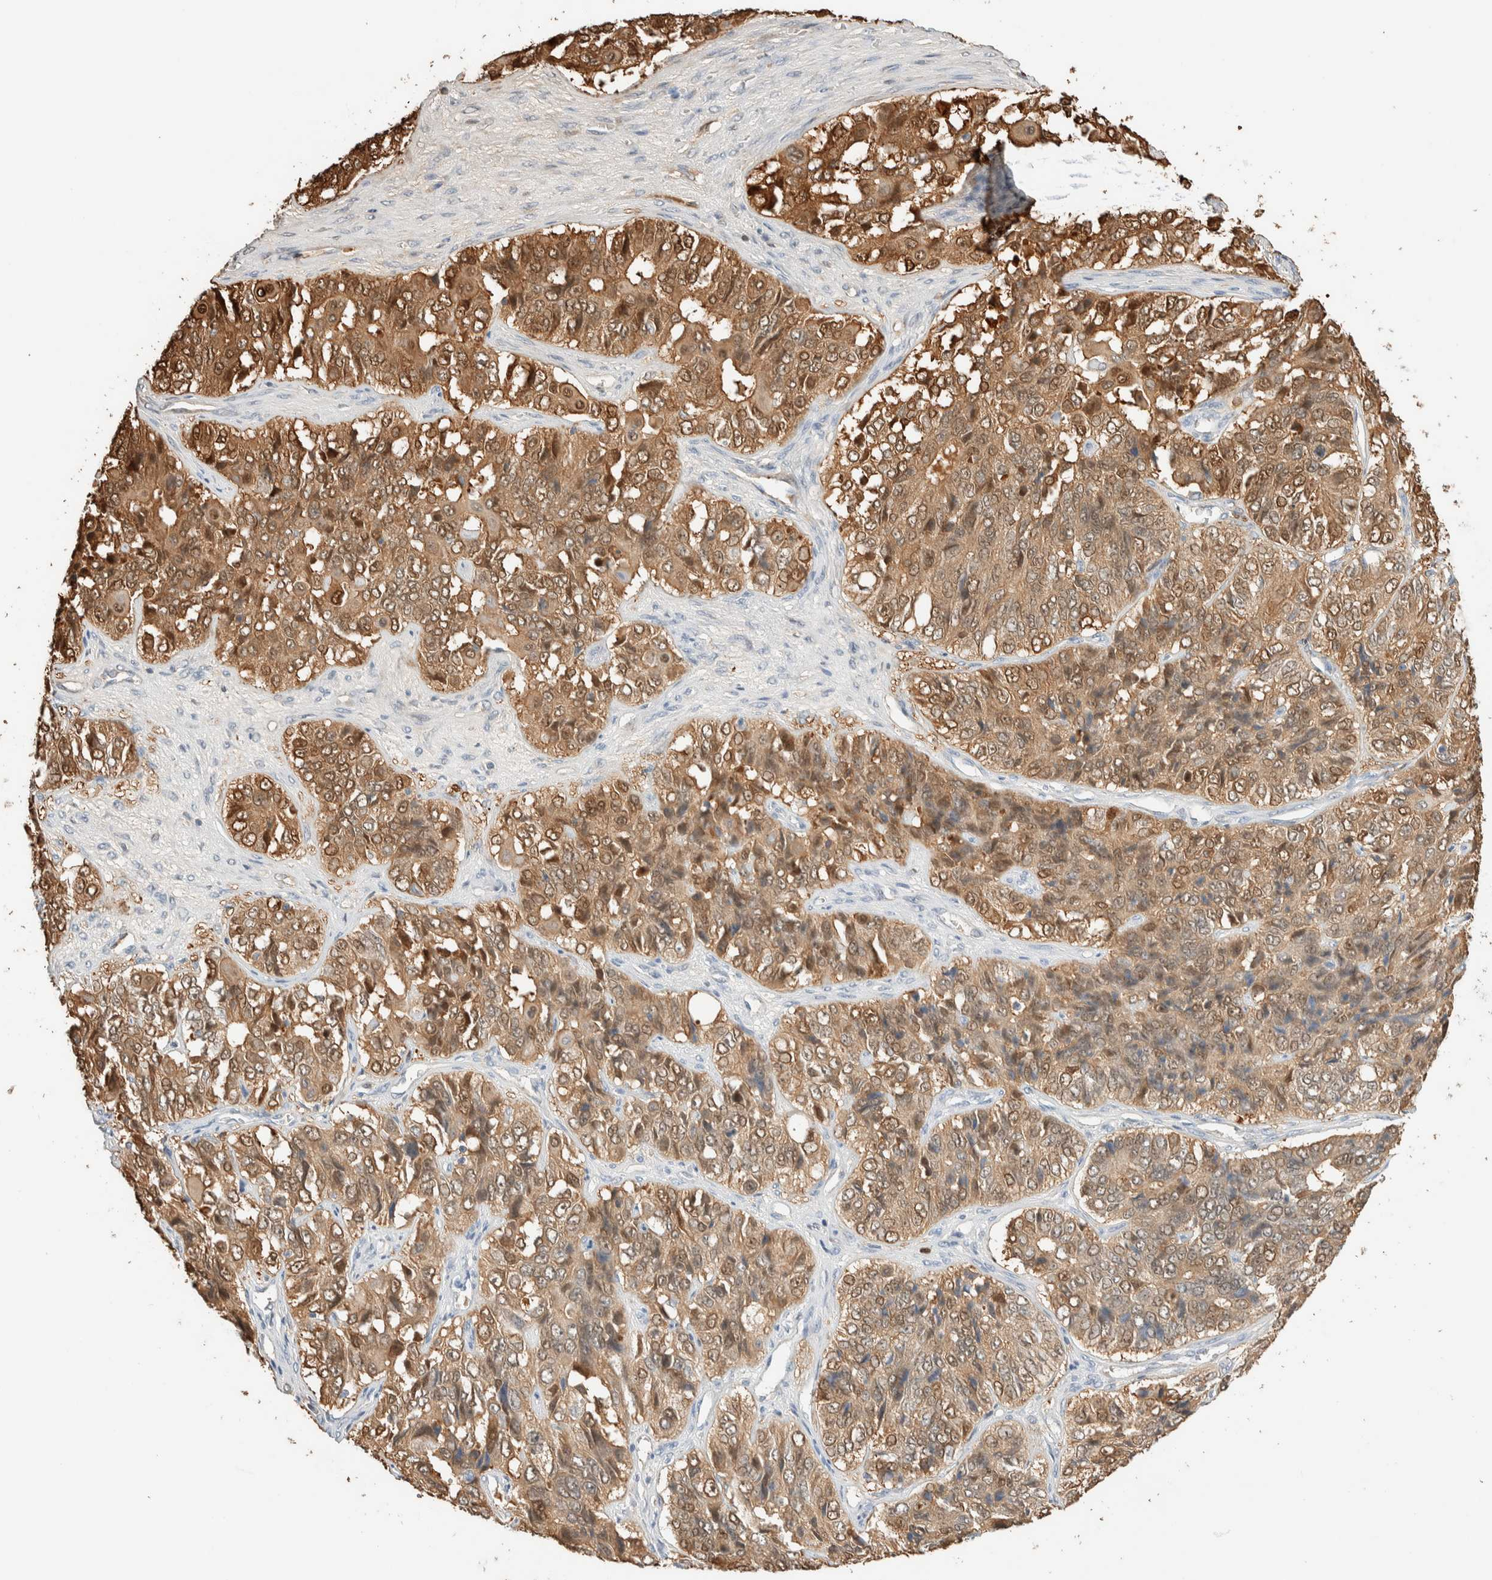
{"staining": {"intensity": "moderate", "quantity": ">75%", "location": "cytoplasmic/membranous,nuclear"}, "tissue": "ovarian cancer", "cell_type": "Tumor cells", "image_type": "cancer", "snomed": [{"axis": "morphology", "description": "Carcinoma, endometroid"}, {"axis": "topography", "description": "Ovary"}], "caption": "Moderate cytoplasmic/membranous and nuclear protein expression is appreciated in approximately >75% of tumor cells in ovarian cancer.", "gene": "SETD4", "patient": {"sex": "female", "age": 51}}